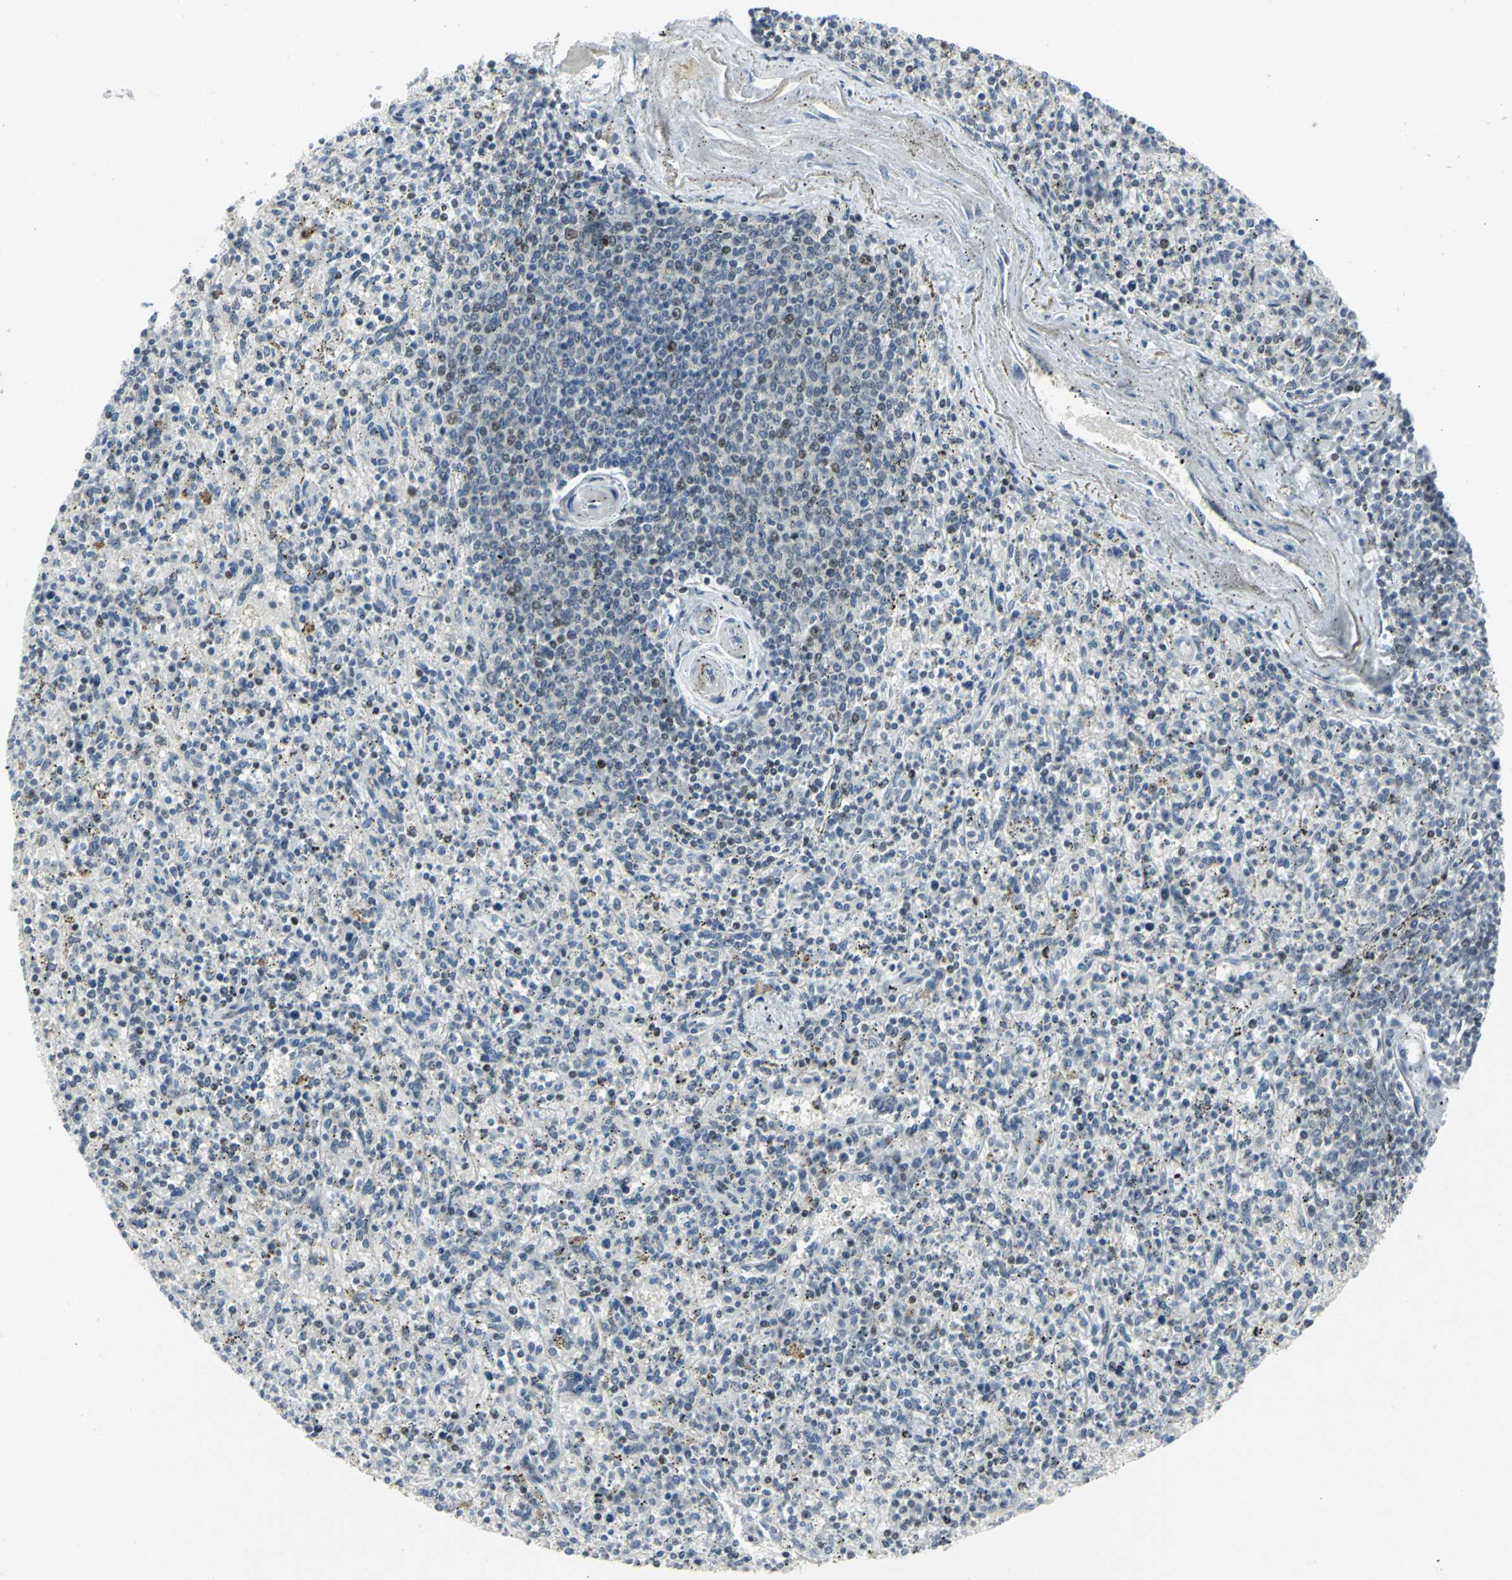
{"staining": {"intensity": "weak", "quantity": "<25%", "location": "nuclear"}, "tissue": "spleen", "cell_type": "Cells in red pulp", "image_type": "normal", "snomed": [{"axis": "morphology", "description": "Normal tissue, NOS"}, {"axis": "topography", "description": "Spleen"}], "caption": "The photomicrograph exhibits no staining of cells in red pulp in unremarkable spleen.", "gene": "RPA1", "patient": {"sex": "male", "age": 72}}